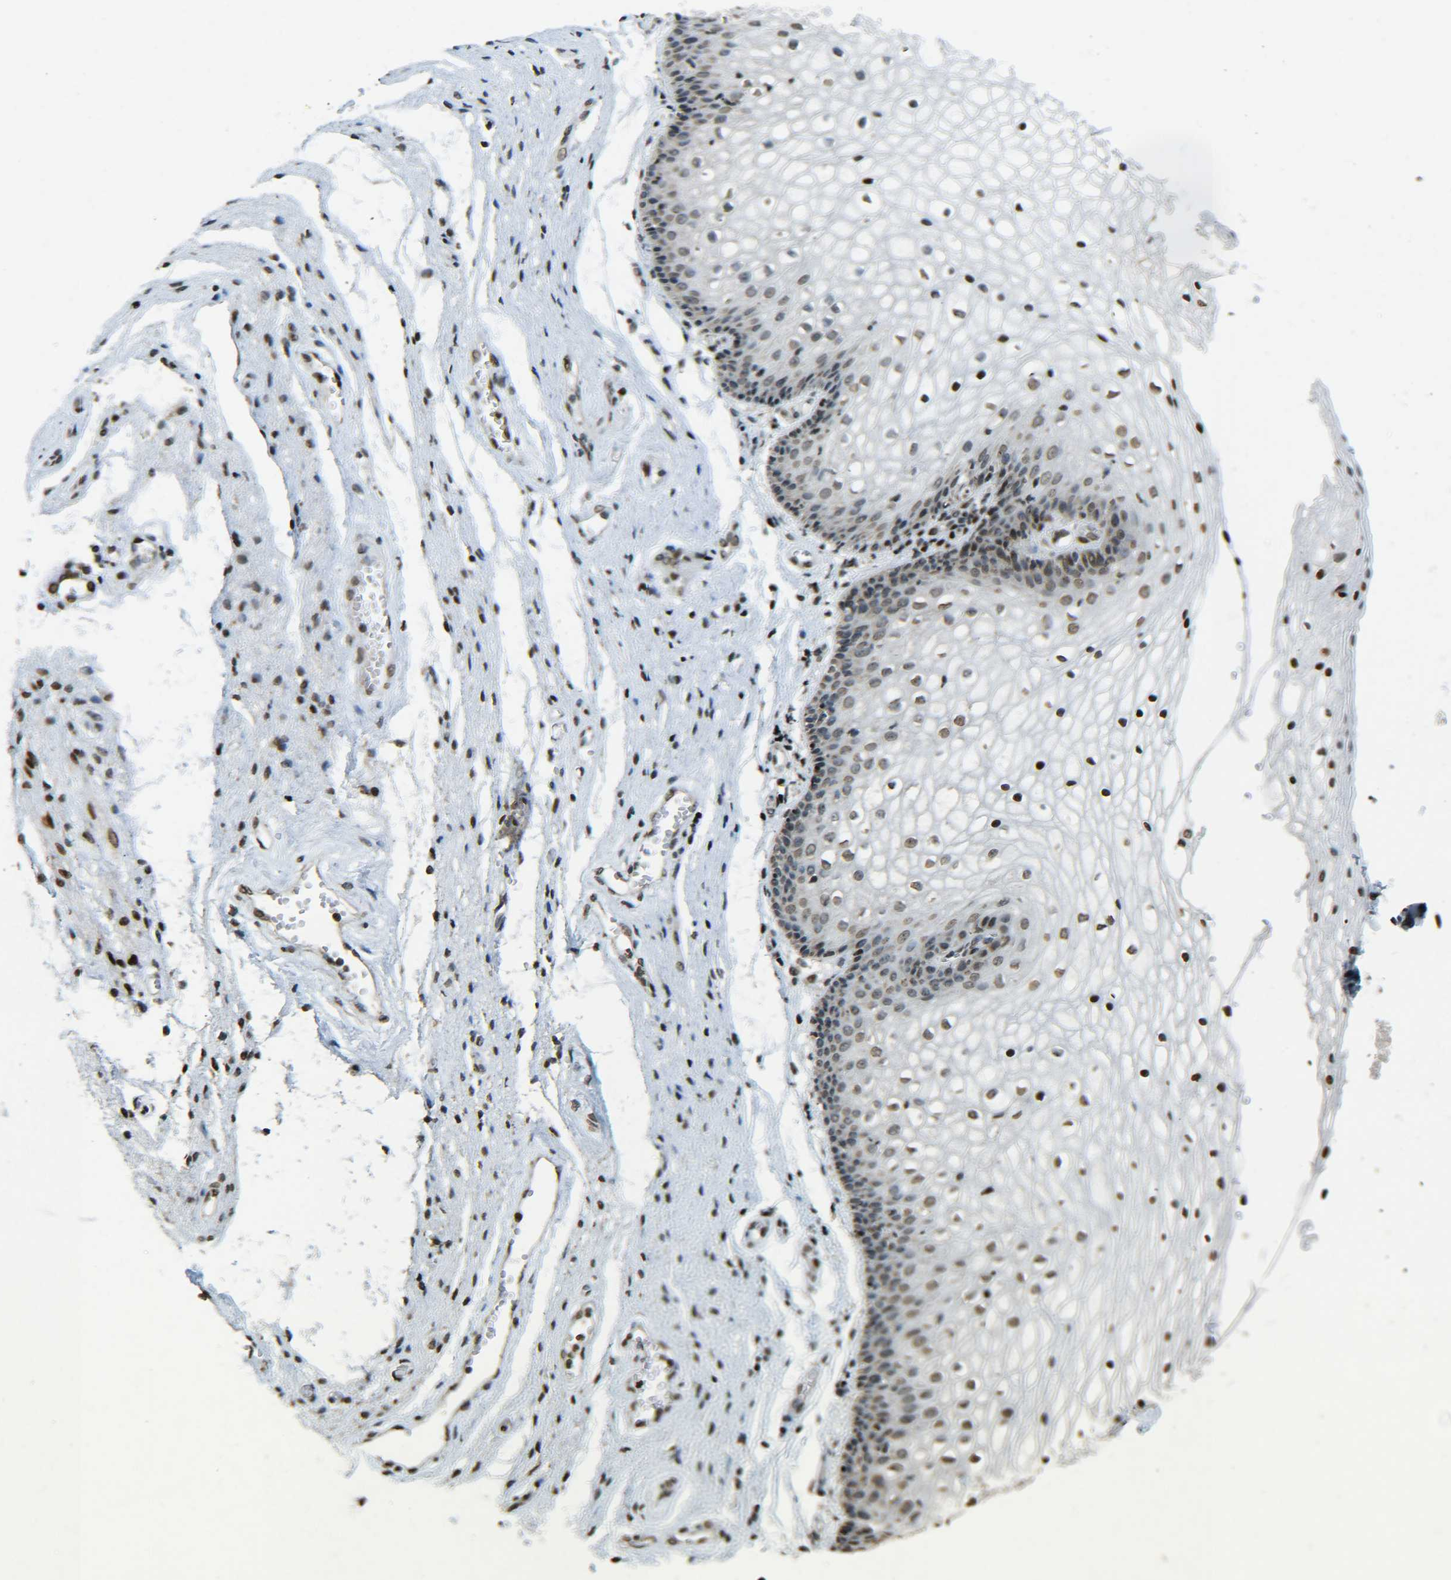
{"staining": {"intensity": "strong", "quantity": "25%-75%", "location": "nuclear"}, "tissue": "vagina", "cell_type": "Squamous epithelial cells", "image_type": "normal", "snomed": [{"axis": "morphology", "description": "Normal tissue, NOS"}, {"axis": "topography", "description": "Vagina"}], "caption": "About 25%-75% of squamous epithelial cells in benign vagina display strong nuclear protein positivity as visualized by brown immunohistochemical staining.", "gene": "NEUROG2", "patient": {"sex": "female", "age": 34}}